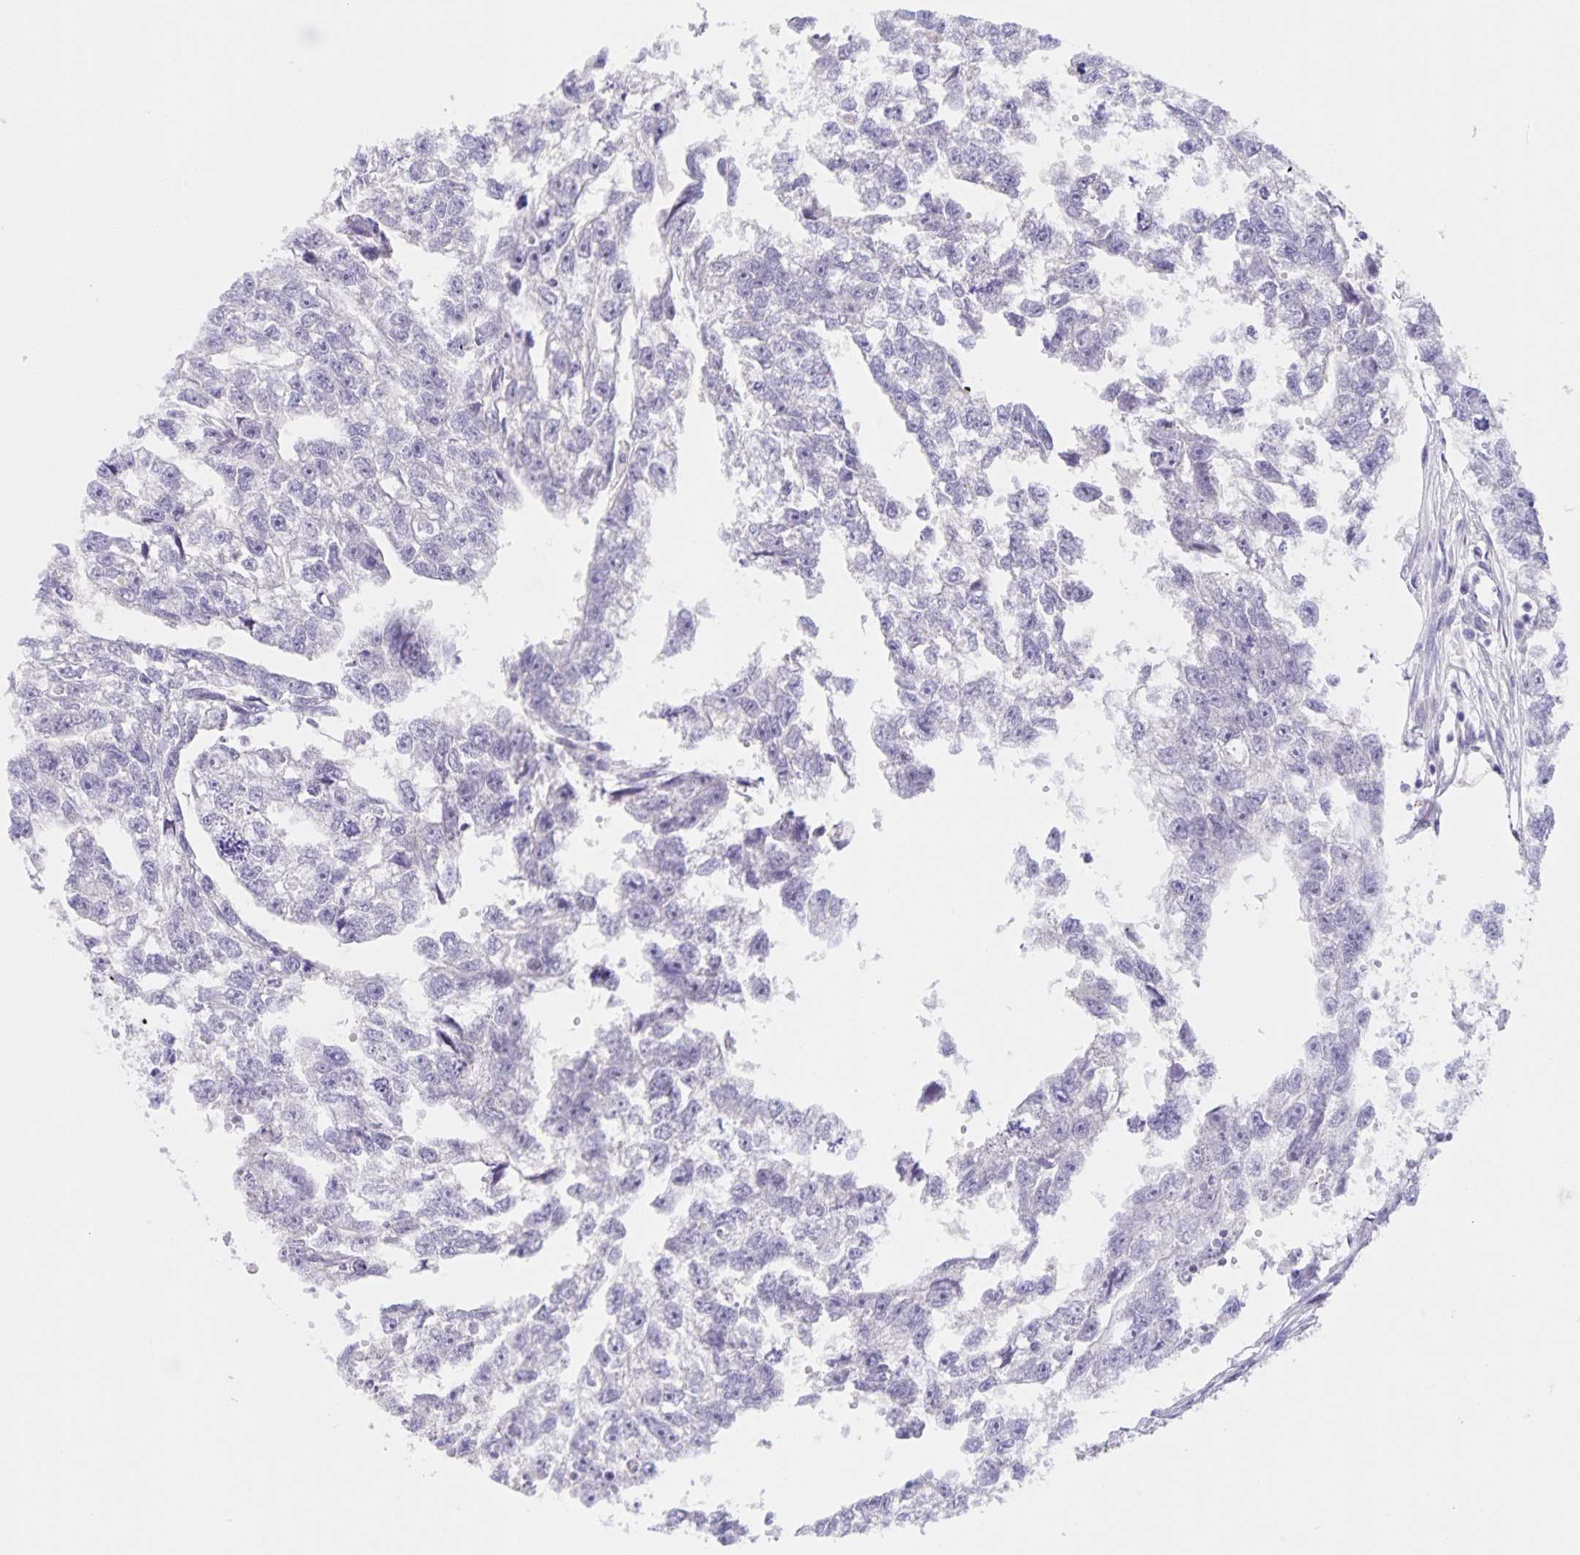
{"staining": {"intensity": "negative", "quantity": "none", "location": "none"}, "tissue": "testis cancer", "cell_type": "Tumor cells", "image_type": "cancer", "snomed": [{"axis": "morphology", "description": "Carcinoma, Embryonal, NOS"}, {"axis": "morphology", "description": "Teratoma, malignant, NOS"}, {"axis": "topography", "description": "Testis"}], "caption": "Immunohistochemistry micrograph of human testis cancer (embryonal carcinoma) stained for a protein (brown), which reveals no staining in tumor cells.", "gene": "DMGDH", "patient": {"sex": "male", "age": 44}}